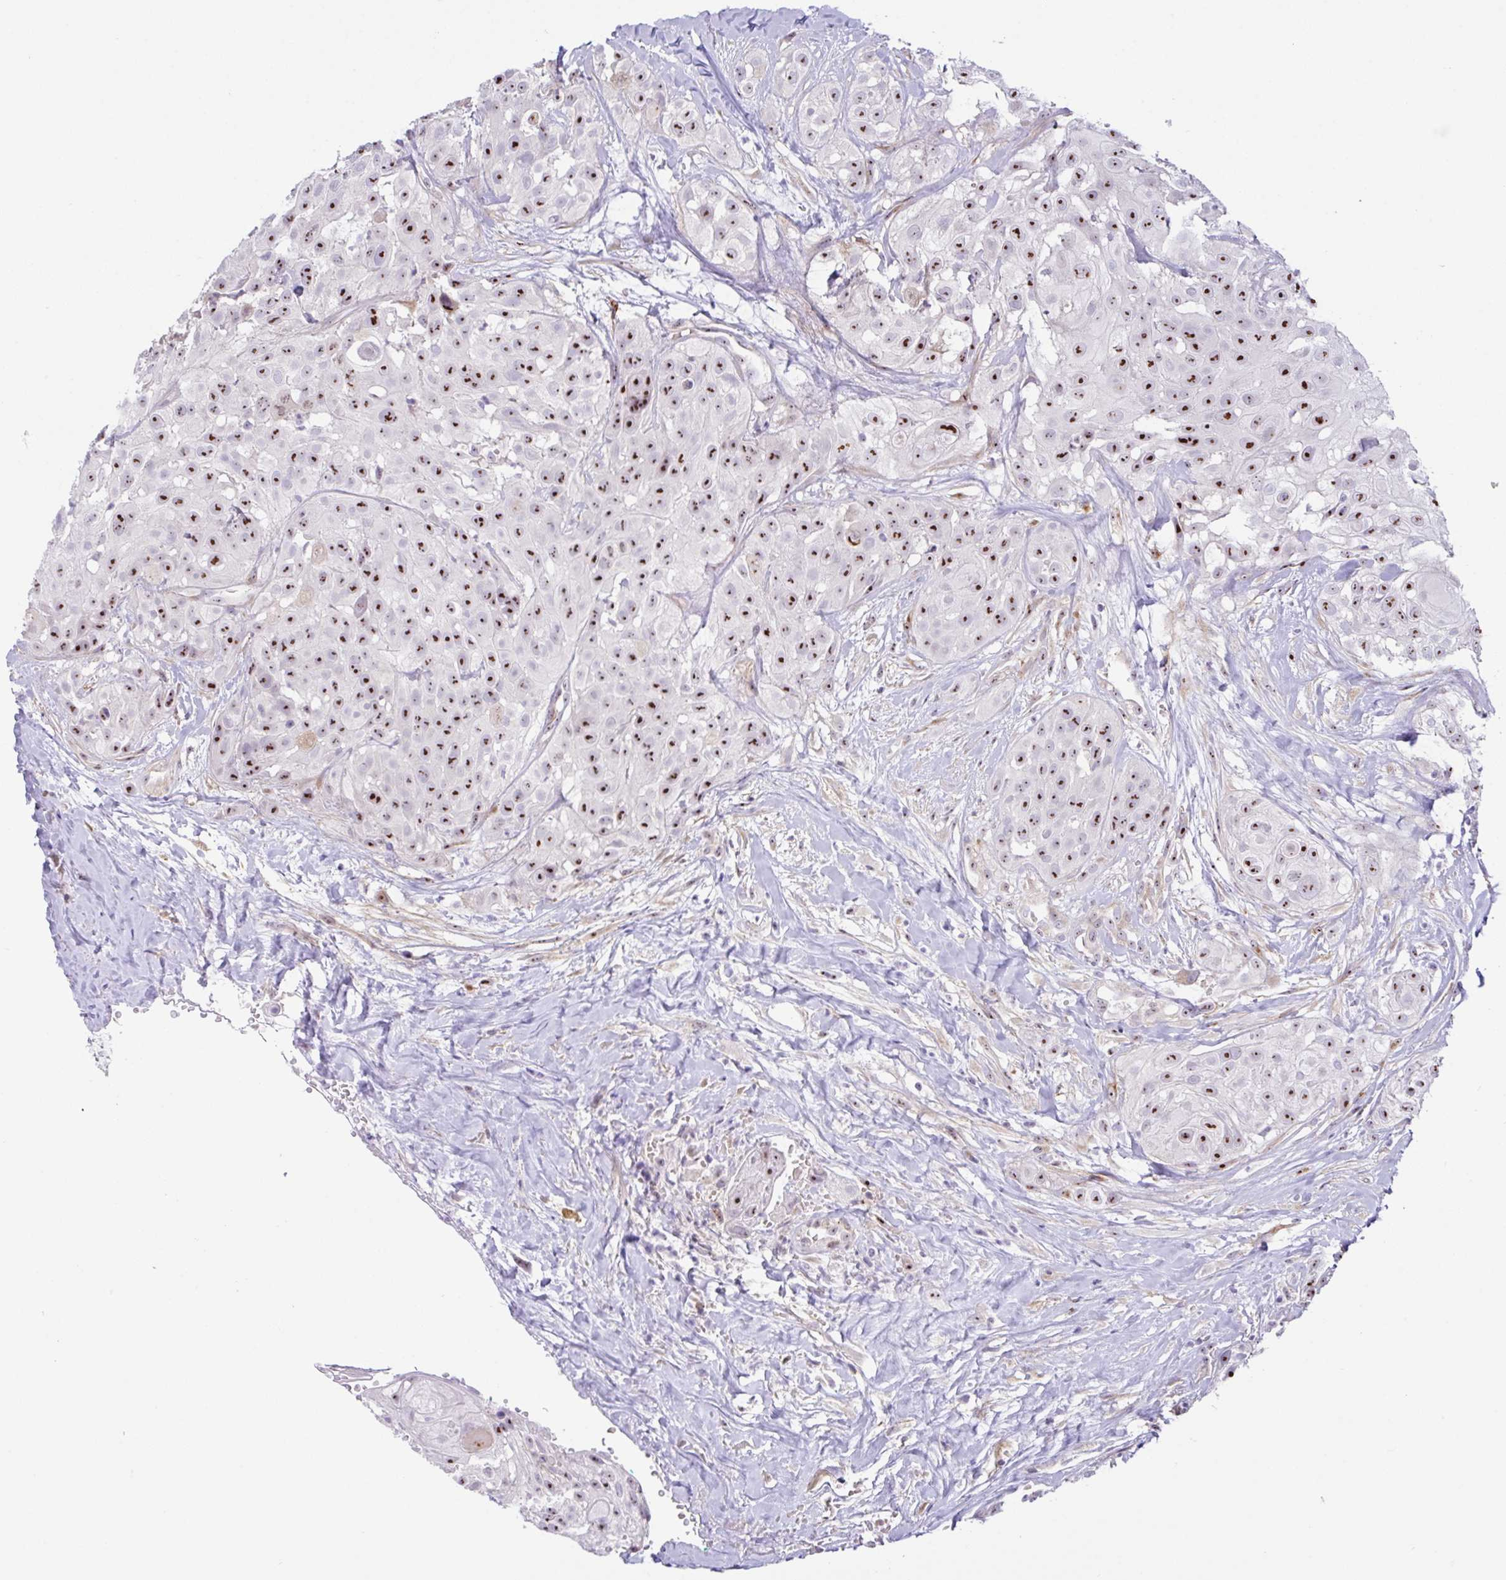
{"staining": {"intensity": "strong", "quantity": ">75%", "location": "nuclear"}, "tissue": "head and neck cancer", "cell_type": "Tumor cells", "image_type": "cancer", "snomed": [{"axis": "morphology", "description": "Squamous cell carcinoma, NOS"}, {"axis": "topography", "description": "Head-Neck"}], "caption": "Brown immunohistochemical staining in human head and neck cancer exhibits strong nuclear positivity in about >75% of tumor cells.", "gene": "MXRA8", "patient": {"sex": "male", "age": 83}}